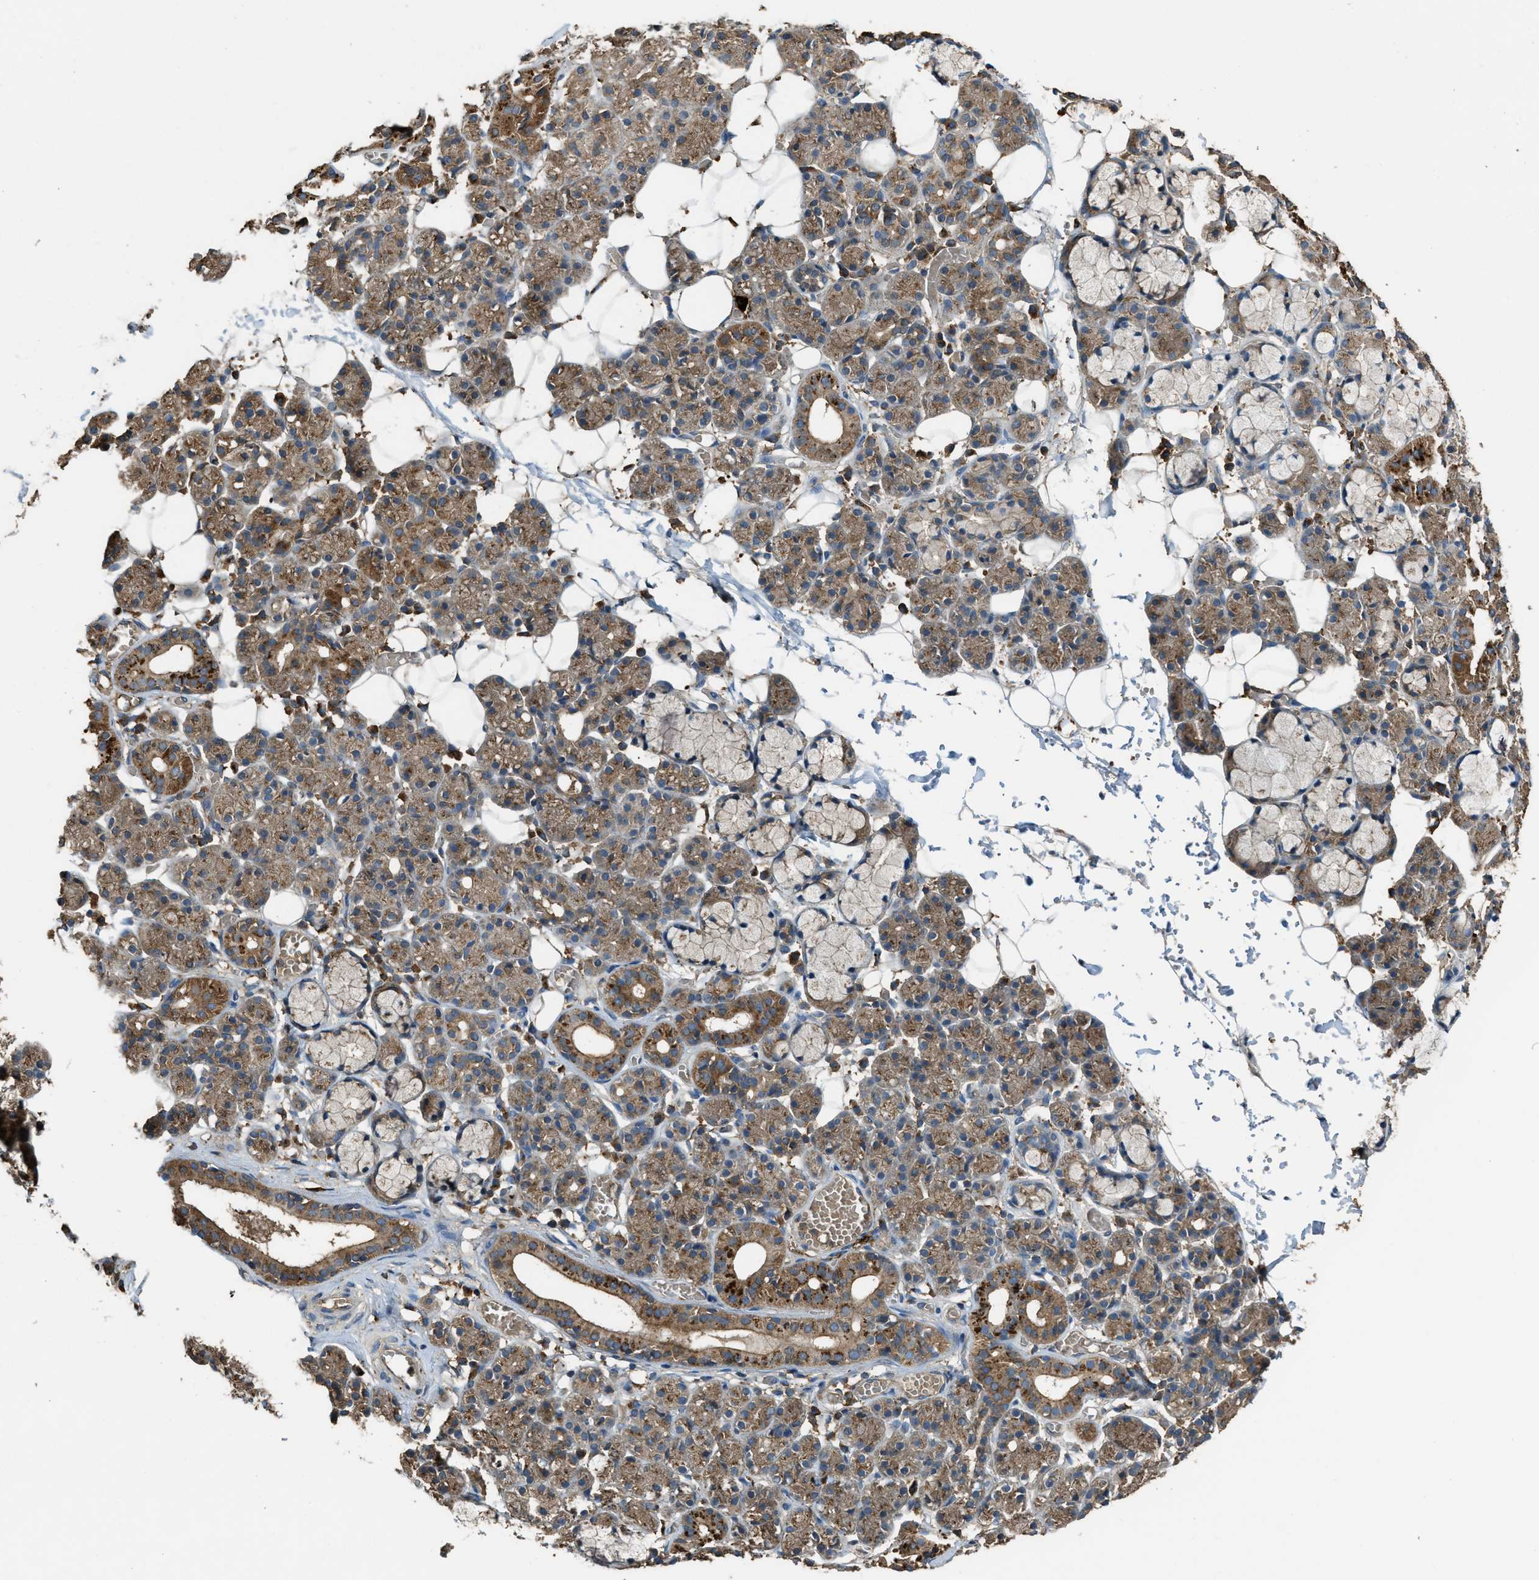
{"staining": {"intensity": "moderate", "quantity": "25%-75%", "location": "cytoplasmic/membranous"}, "tissue": "salivary gland", "cell_type": "Glandular cells", "image_type": "normal", "snomed": [{"axis": "morphology", "description": "Normal tissue, NOS"}, {"axis": "topography", "description": "Salivary gland"}], "caption": "Immunohistochemistry (IHC) (DAB) staining of normal human salivary gland displays moderate cytoplasmic/membranous protein staining in approximately 25%-75% of glandular cells. (Brightfield microscopy of DAB IHC at high magnification).", "gene": "MAP3K8", "patient": {"sex": "male", "age": 63}}